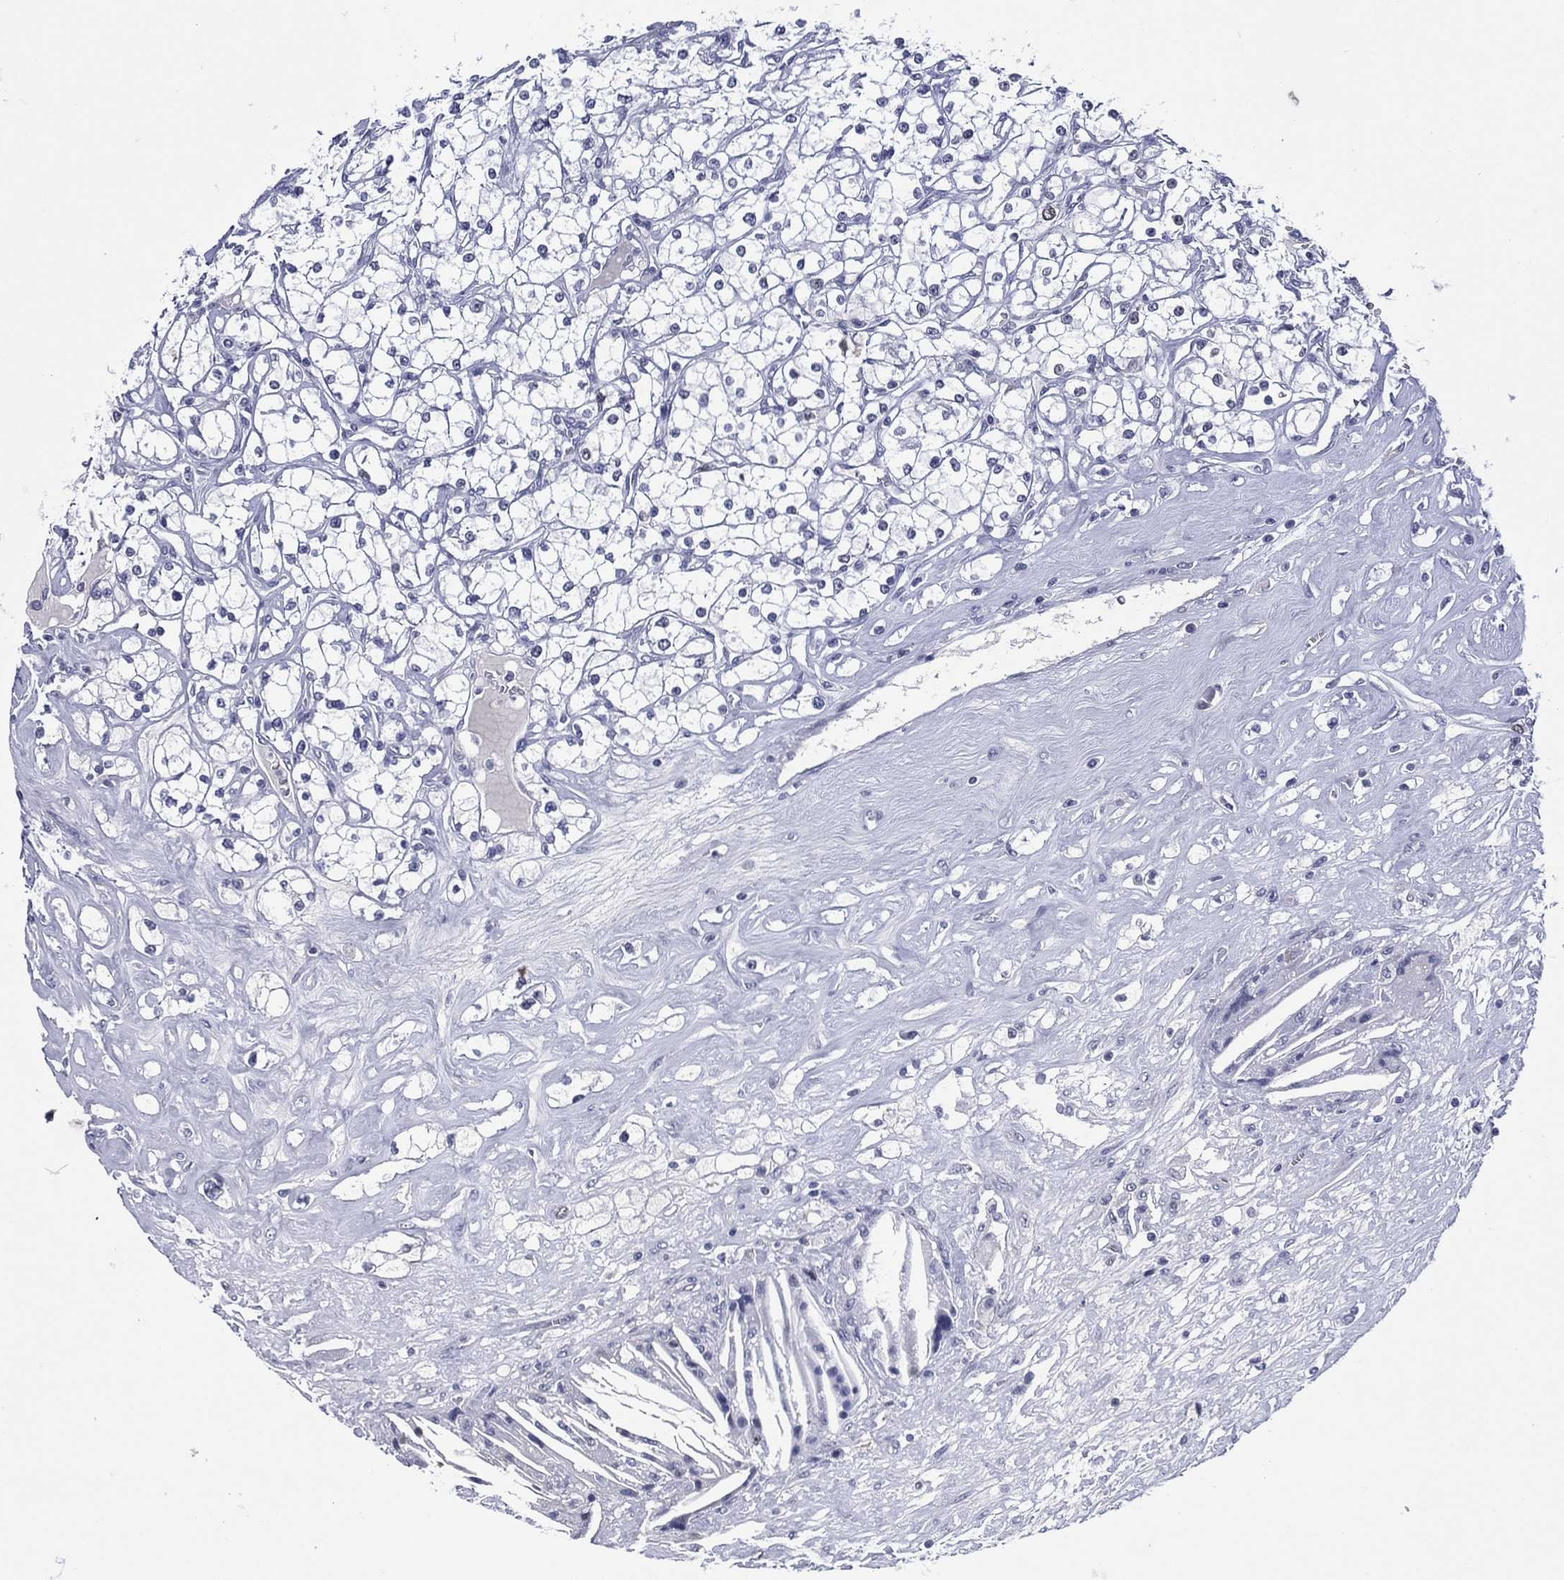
{"staining": {"intensity": "negative", "quantity": "none", "location": "none"}, "tissue": "renal cancer", "cell_type": "Tumor cells", "image_type": "cancer", "snomed": [{"axis": "morphology", "description": "Adenocarcinoma, NOS"}, {"axis": "topography", "description": "Kidney"}], "caption": "A high-resolution micrograph shows immunohistochemistry (IHC) staining of renal cancer, which exhibits no significant staining in tumor cells.", "gene": "GATA6", "patient": {"sex": "male", "age": 67}}